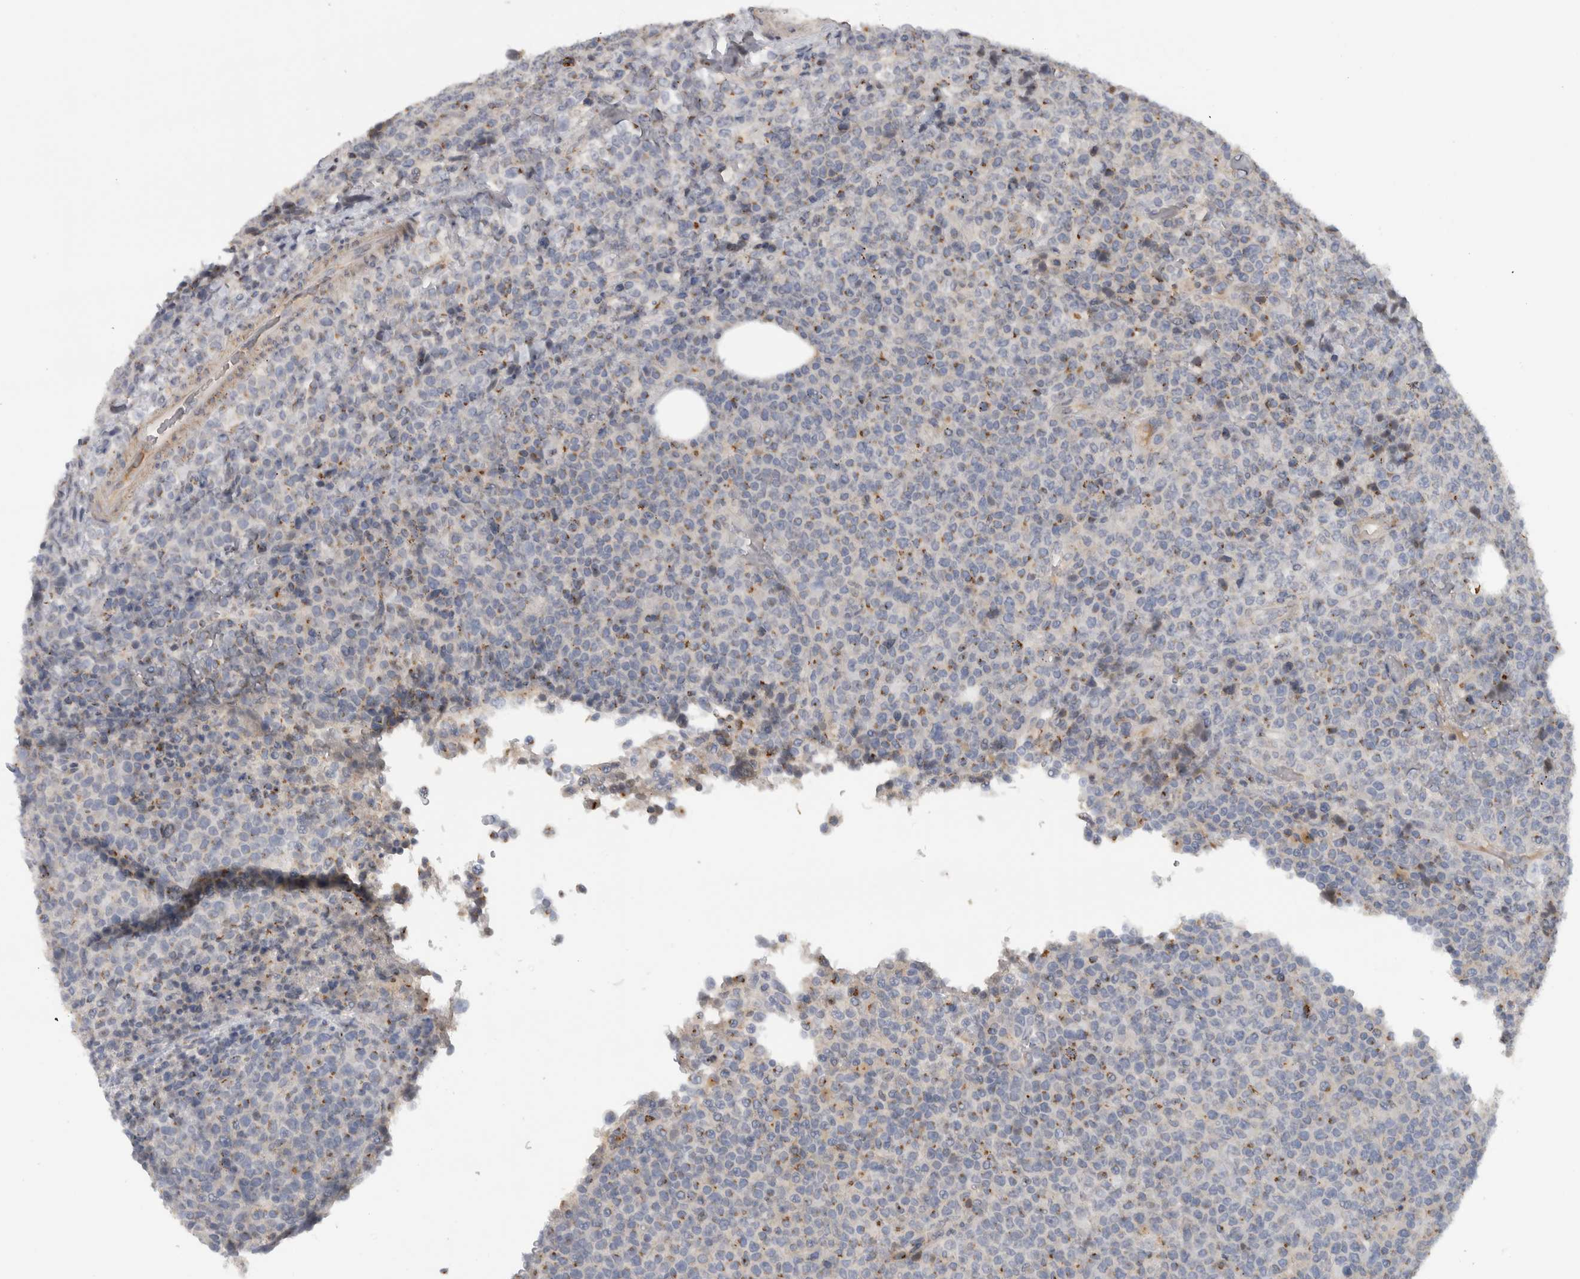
{"staining": {"intensity": "strong", "quantity": "<25%", "location": "cytoplasmic/membranous"}, "tissue": "lymphoma", "cell_type": "Tumor cells", "image_type": "cancer", "snomed": [{"axis": "morphology", "description": "Malignant lymphoma, non-Hodgkin's type, High grade"}, {"axis": "topography", "description": "Lymph node"}], "caption": "Lymphoma was stained to show a protein in brown. There is medium levels of strong cytoplasmic/membranous expression in approximately <25% of tumor cells. (DAB = brown stain, brightfield microscopy at high magnification).", "gene": "MGAT1", "patient": {"sex": "male", "age": 13}}